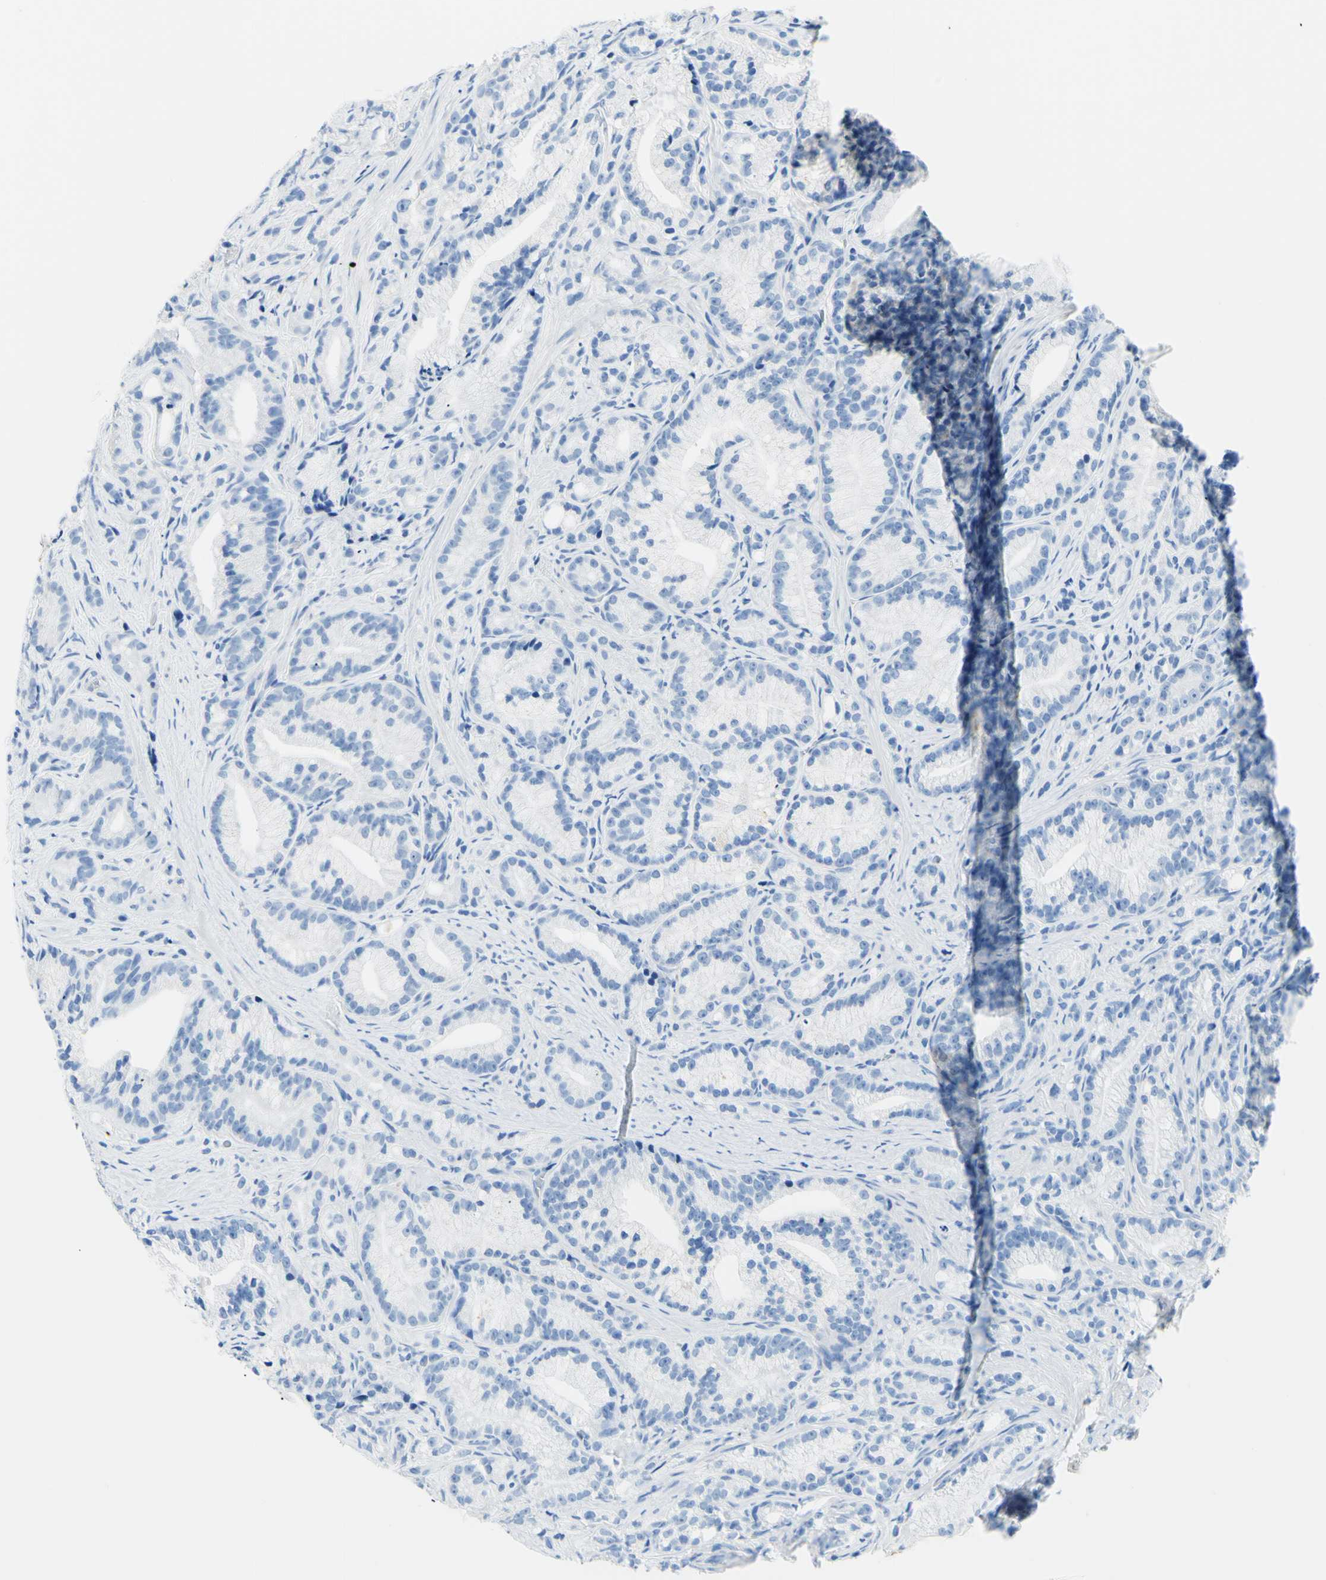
{"staining": {"intensity": "negative", "quantity": "none", "location": "none"}, "tissue": "prostate cancer", "cell_type": "Tumor cells", "image_type": "cancer", "snomed": [{"axis": "morphology", "description": "Adenocarcinoma, Low grade"}, {"axis": "topography", "description": "Prostate"}], "caption": "Image shows no protein expression in tumor cells of prostate cancer tissue.", "gene": "MYH2", "patient": {"sex": "male", "age": 89}}